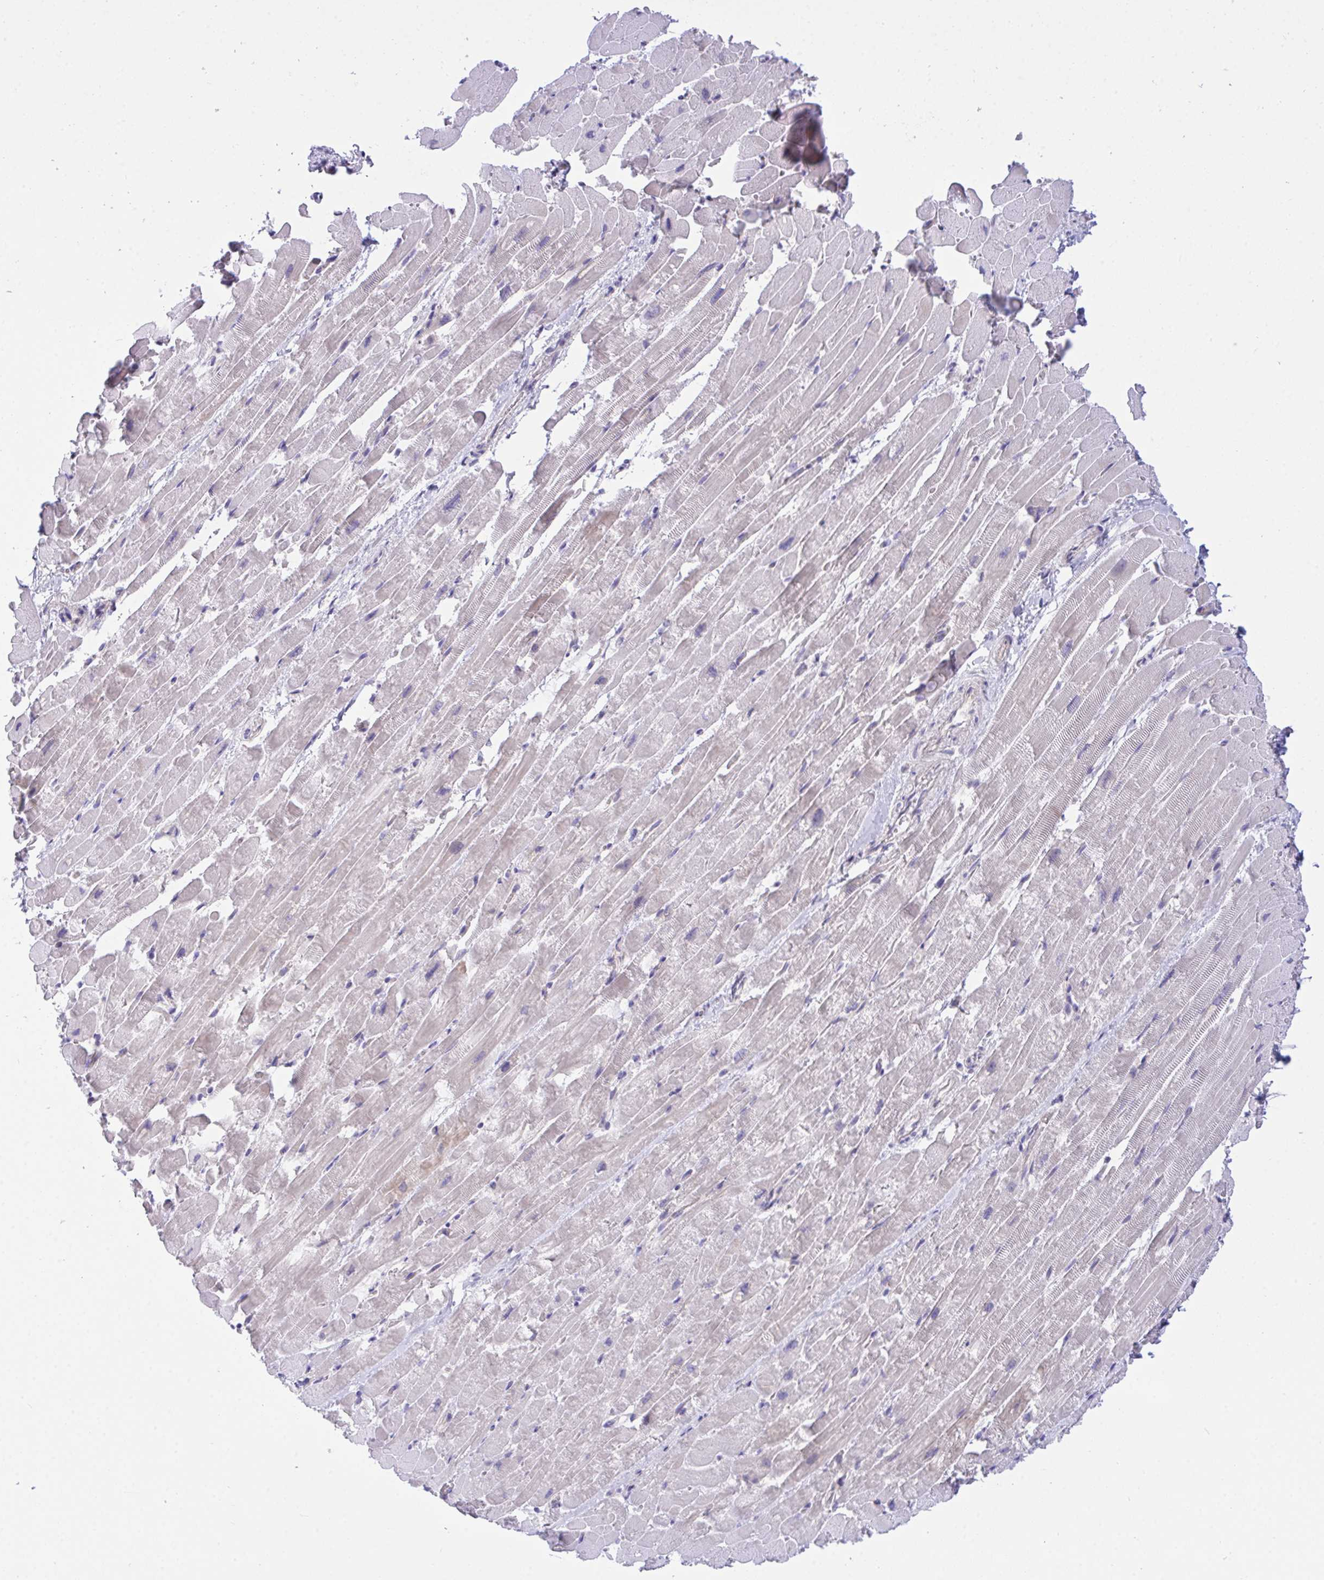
{"staining": {"intensity": "negative", "quantity": "none", "location": "none"}, "tissue": "heart muscle", "cell_type": "Cardiomyocytes", "image_type": "normal", "snomed": [{"axis": "morphology", "description": "Normal tissue, NOS"}, {"axis": "topography", "description": "Heart"}], "caption": "Immunohistochemistry (IHC) micrograph of unremarkable heart muscle: heart muscle stained with DAB (3,3'-diaminobenzidine) displays no significant protein positivity in cardiomyocytes.", "gene": "HOXD12", "patient": {"sex": "male", "age": 37}}